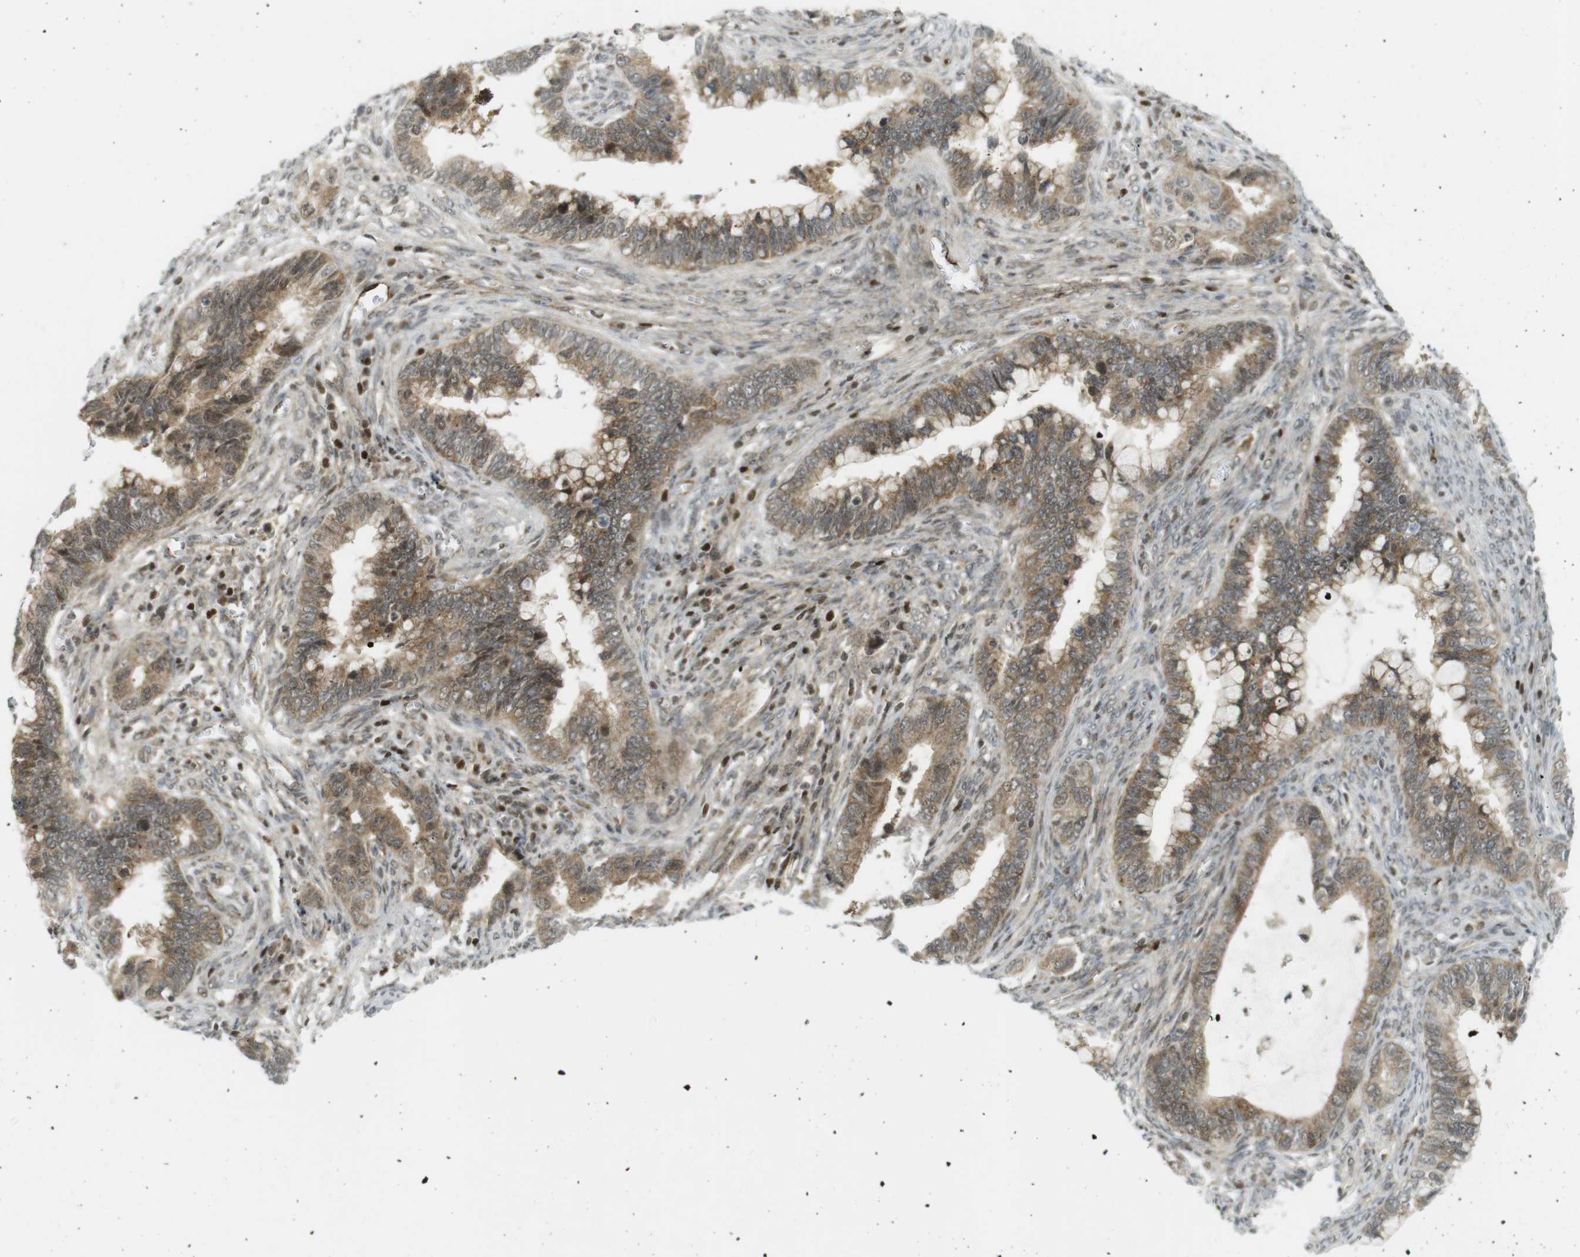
{"staining": {"intensity": "moderate", "quantity": ">75%", "location": "cytoplasmic/membranous,nuclear"}, "tissue": "cervical cancer", "cell_type": "Tumor cells", "image_type": "cancer", "snomed": [{"axis": "morphology", "description": "Adenocarcinoma, NOS"}, {"axis": "topography", "description": "Cervix"}], "caption": "Immunohistochemistry micrograph of neoplastic tissue: human cervical cancer stained using immunohistochemistry (IHC) exhibits medium levels of moderate protein expression localized specifically in the cytoplasmic/membranous and nuclear of tumor cells, appearing as a cytoplasmic/membranous and nuclear brown color.", "gene": "PPP1R13B", "patient": {"sex": "female", "age": 44}}